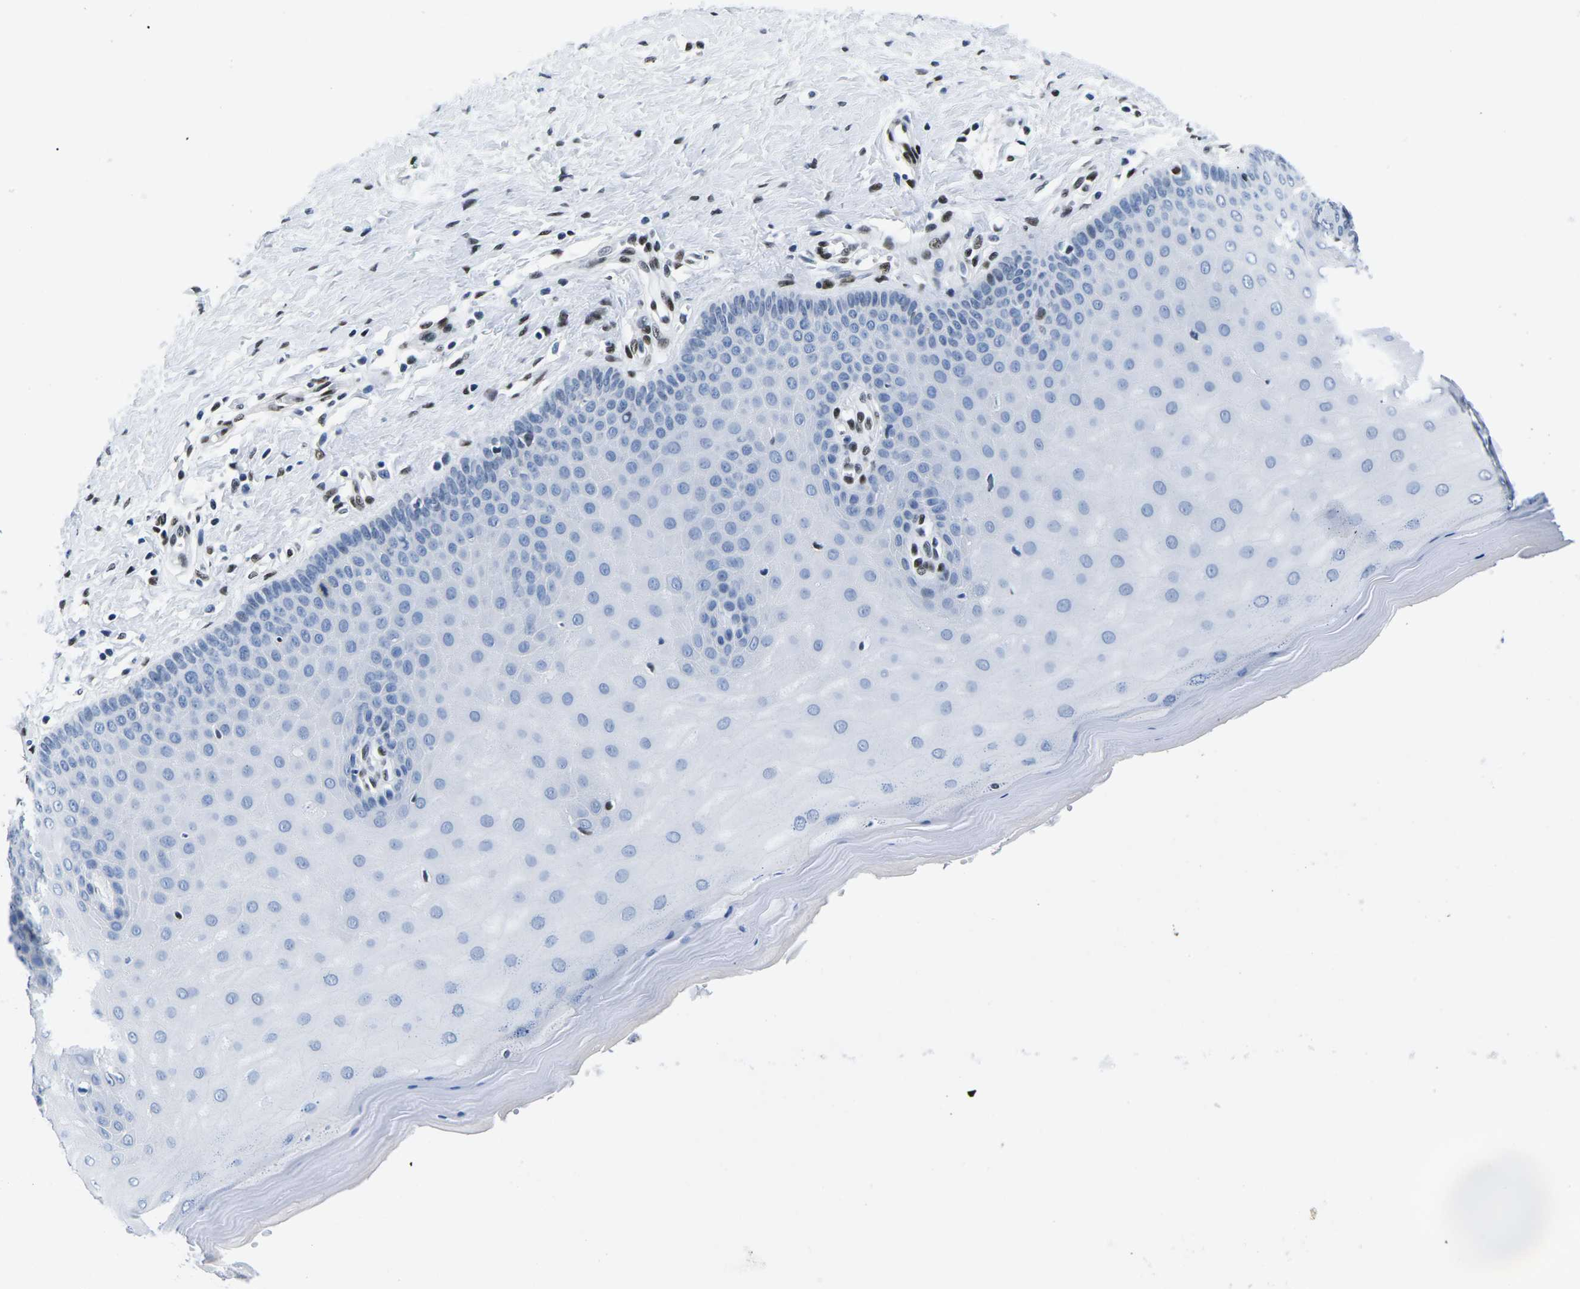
{"staining": {"intensity": "moderate", "quantity": "25%-75%", "location": "nuclear"}, "tissue": "cervix", "cell_type": "Glandular cells", "image_type": "normal", "snomed": [{"axis": "morphology", "description": "Normal tissue, NOS"}, {"axis": "topography", "description": "Cervix"}], "caption": "DAB immunohistochemical staining of unremarkable human cervix exhibits moderate nuclear protein staining in about 25%-75% of glandular cells.", "gene": "ATF1", "patient": {"sex": "female", "age": 55}}